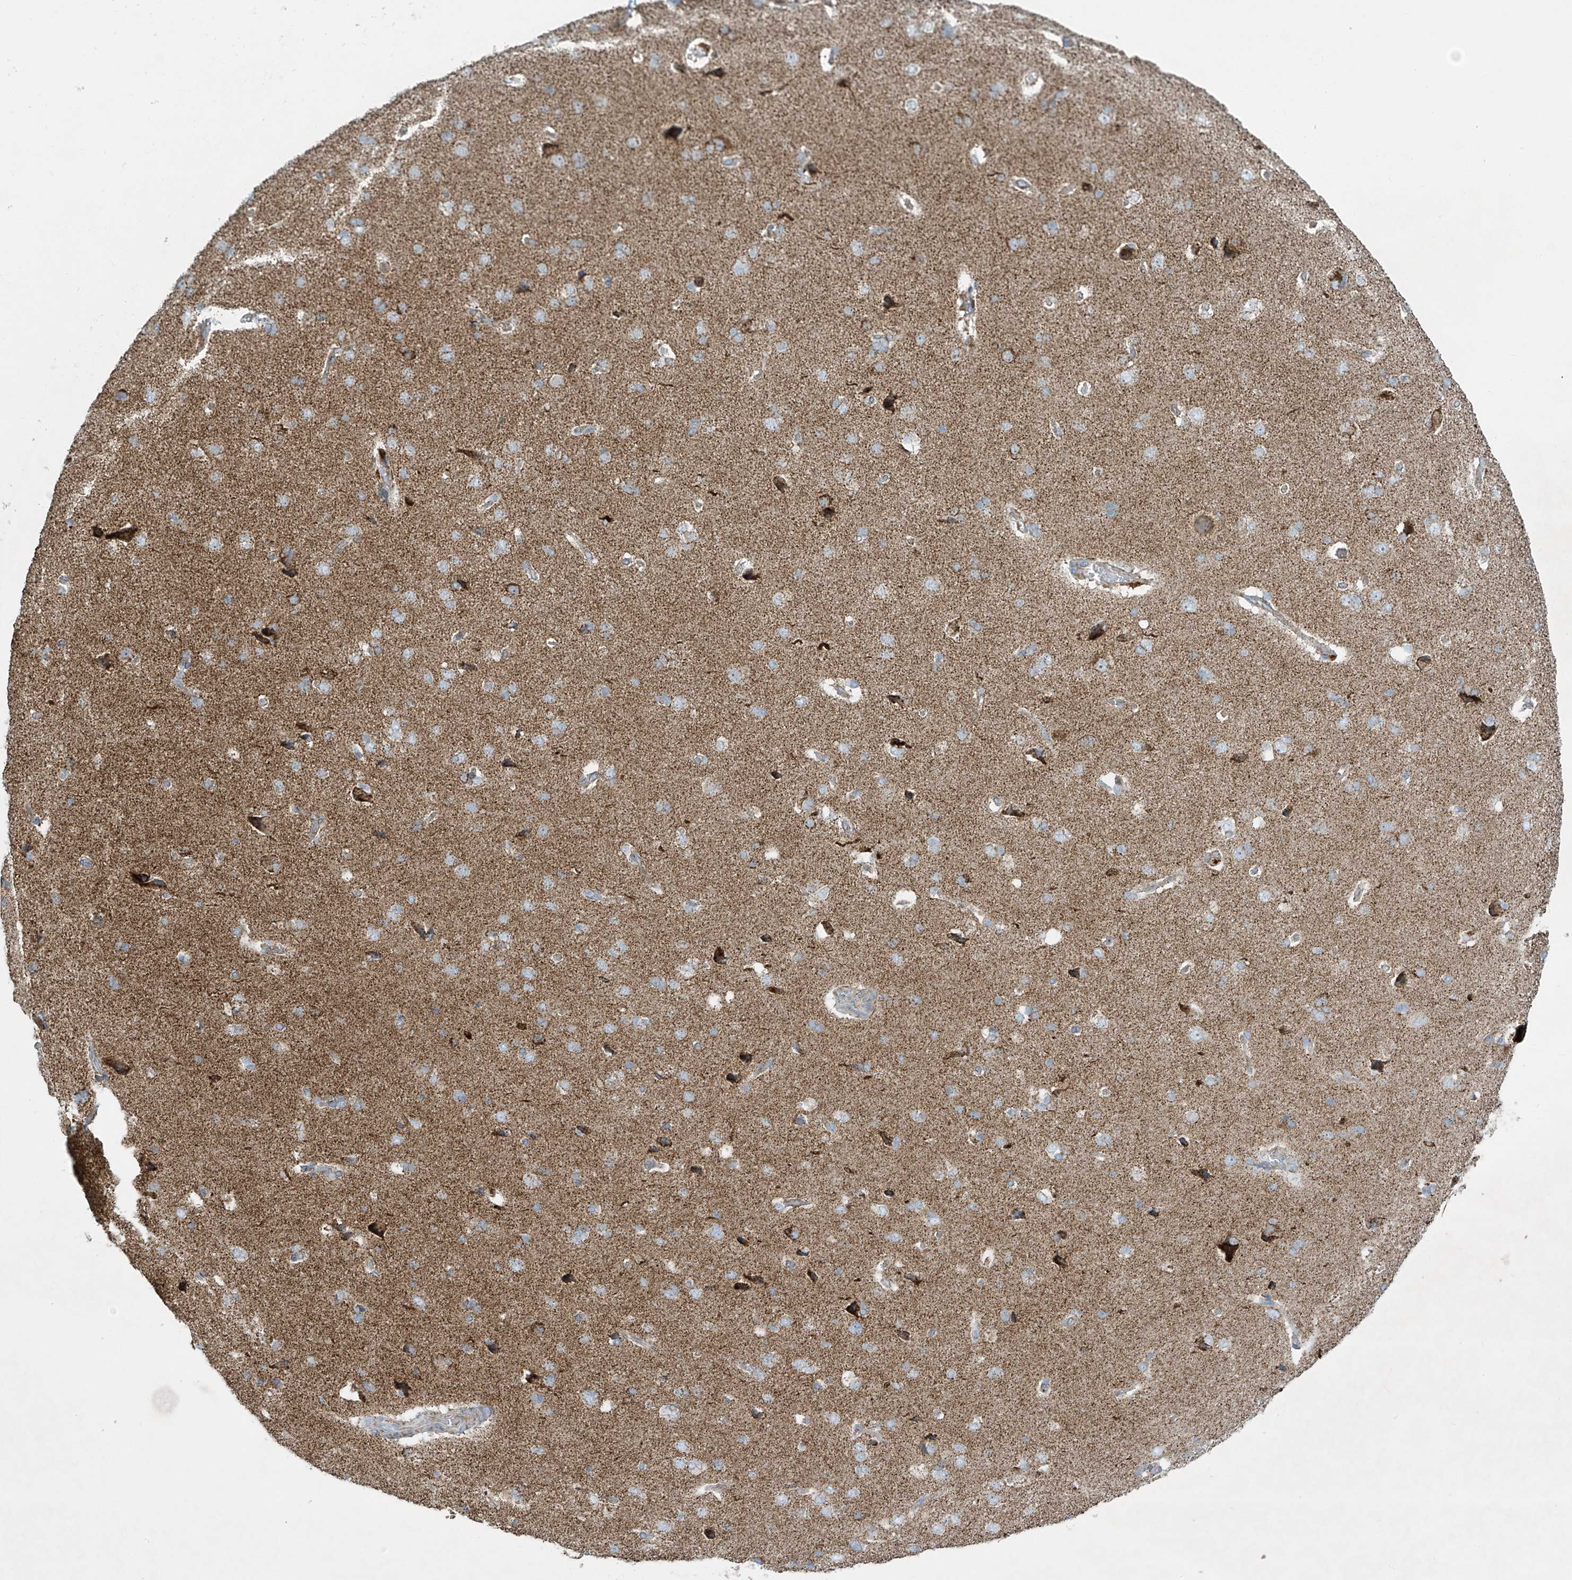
{"staining": {"intensity": "negative", "quantity": "none", "location": "none"}, "tissue": "cerebral cortex", "cell_type": "Endothelial cells", "image_type": "normal", "snomed": [{"axis": "morphology", "description": "Normal tissue, NOS"}, {"axis": "topography", "description": "Cerebral cortex"}], "caption": "DAB (3,3'-diaminobenzidine) immunohistochemical staining of benign cerebral cortex reveals no significant positivity in endothelial cells.", "gene": "SMDT1", "patient": {"sex": "male", "age": 62}}